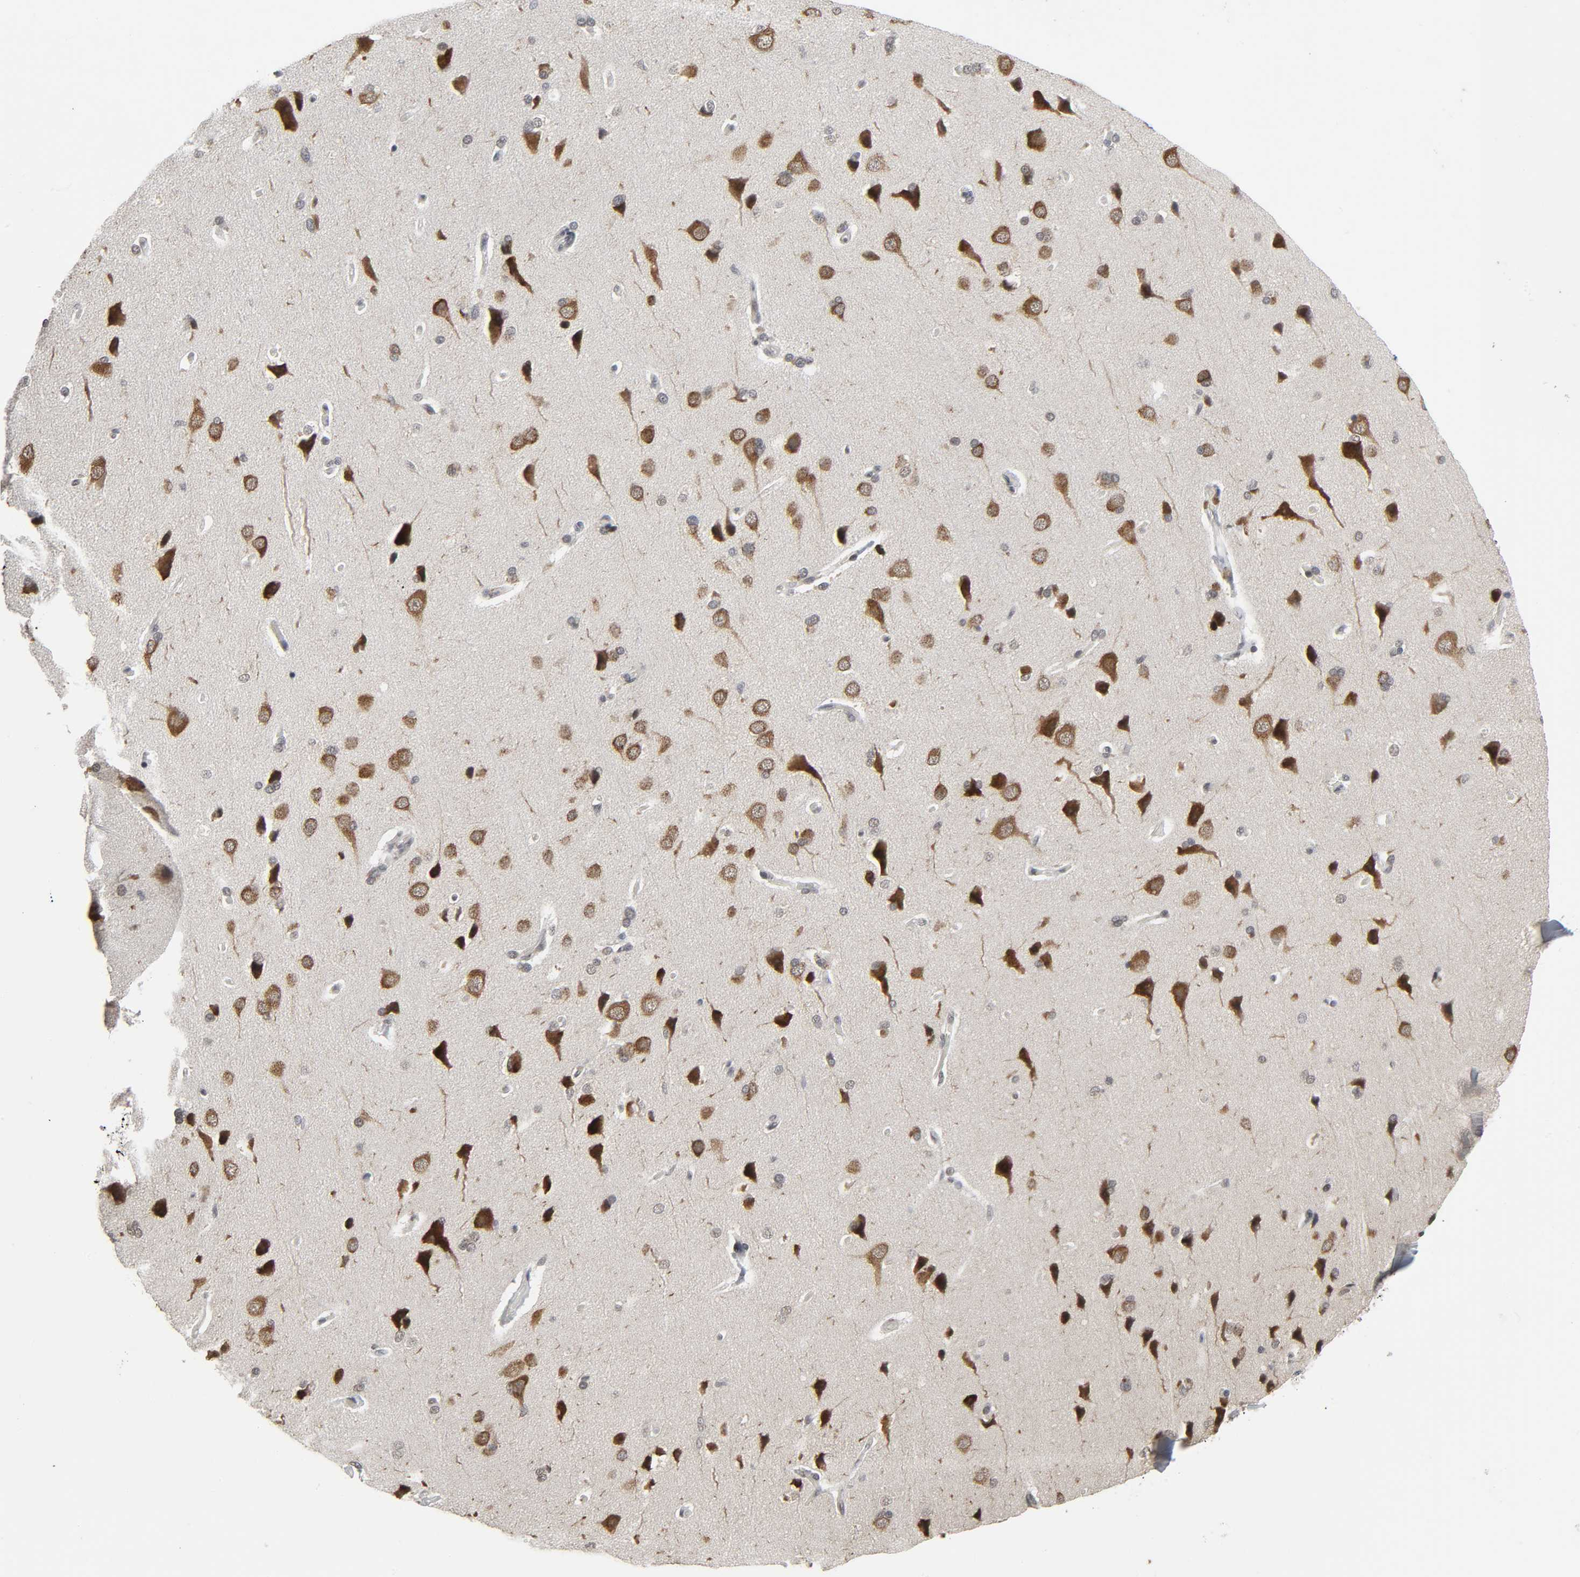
{"staining": {"intensity": "negative", "quantity": "none", "location": "none"}, "tissue": "cerebral cortex", "cell_type": "Endothelial cells", "image_type": "normal", "snomed": [{"axis": "morphology", "description": "Normal tissue, NOS"}, {"axis": "topography", "description": "Cerebral cortex"}], "caption": "This is an immunohistochemistry (IHC) micrograph of normal human cerebral cortex. There is no expression in endothelial cells.", "gene": "MUC1", "patient": {"sex": "male", "age": 62}}